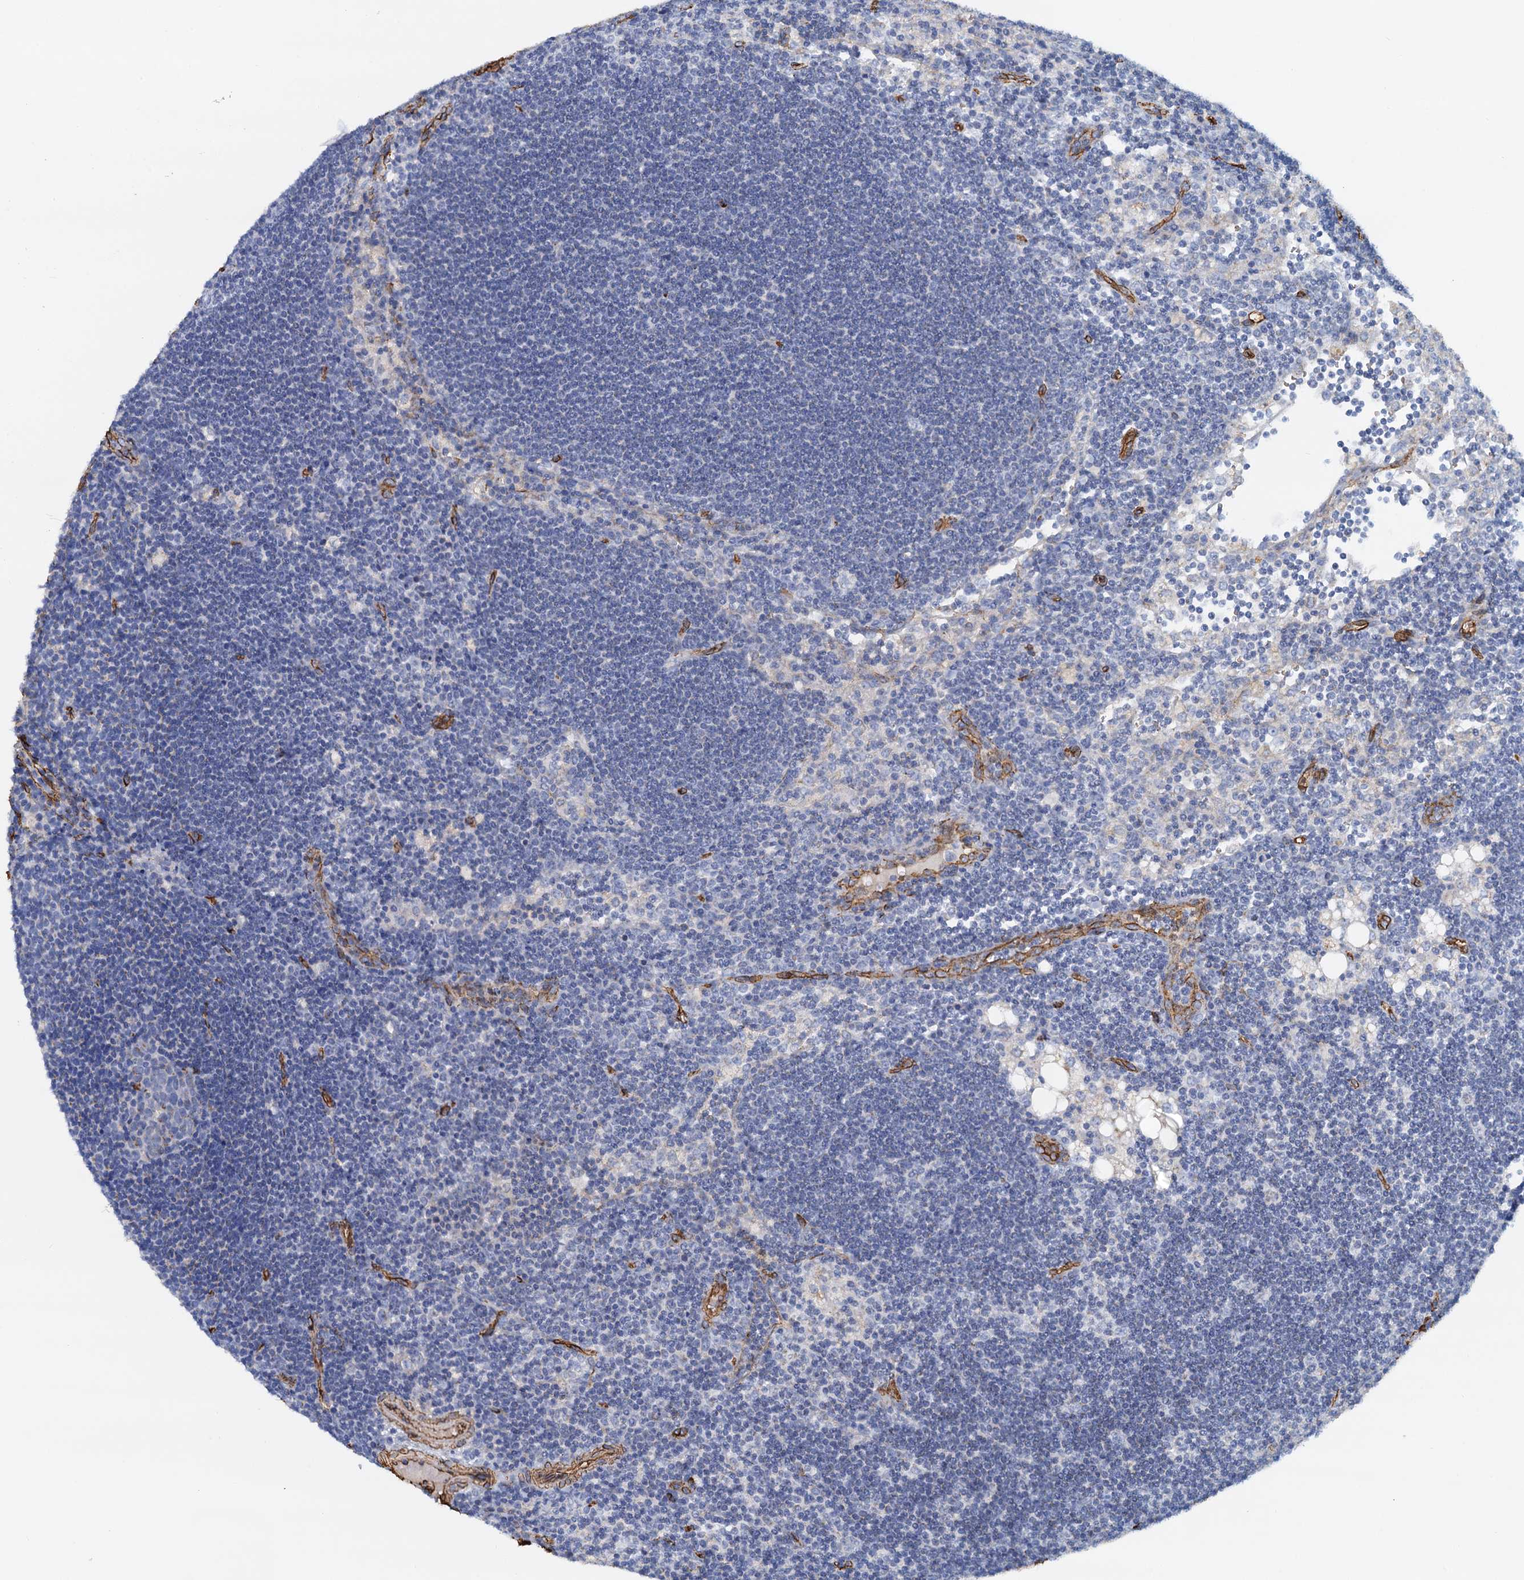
{"staining": {"intensity": "negative", "quantity": "none", "location": "none"}, "tissue": "lymph node", "cell_type": "Germinal center cells", "image_type": "normal", "snomed": [{"axis": "morphology", "description": "Normal tissue, NOS"}, {"axis": "topography", "description": "Lymph node"}], "caption": "DAB immunohistochemical staining of benign lymph node reveals no significant expression in germinal center cells.", "gene": "DGKG", "patient": {"sex": "male", "age": 24}}